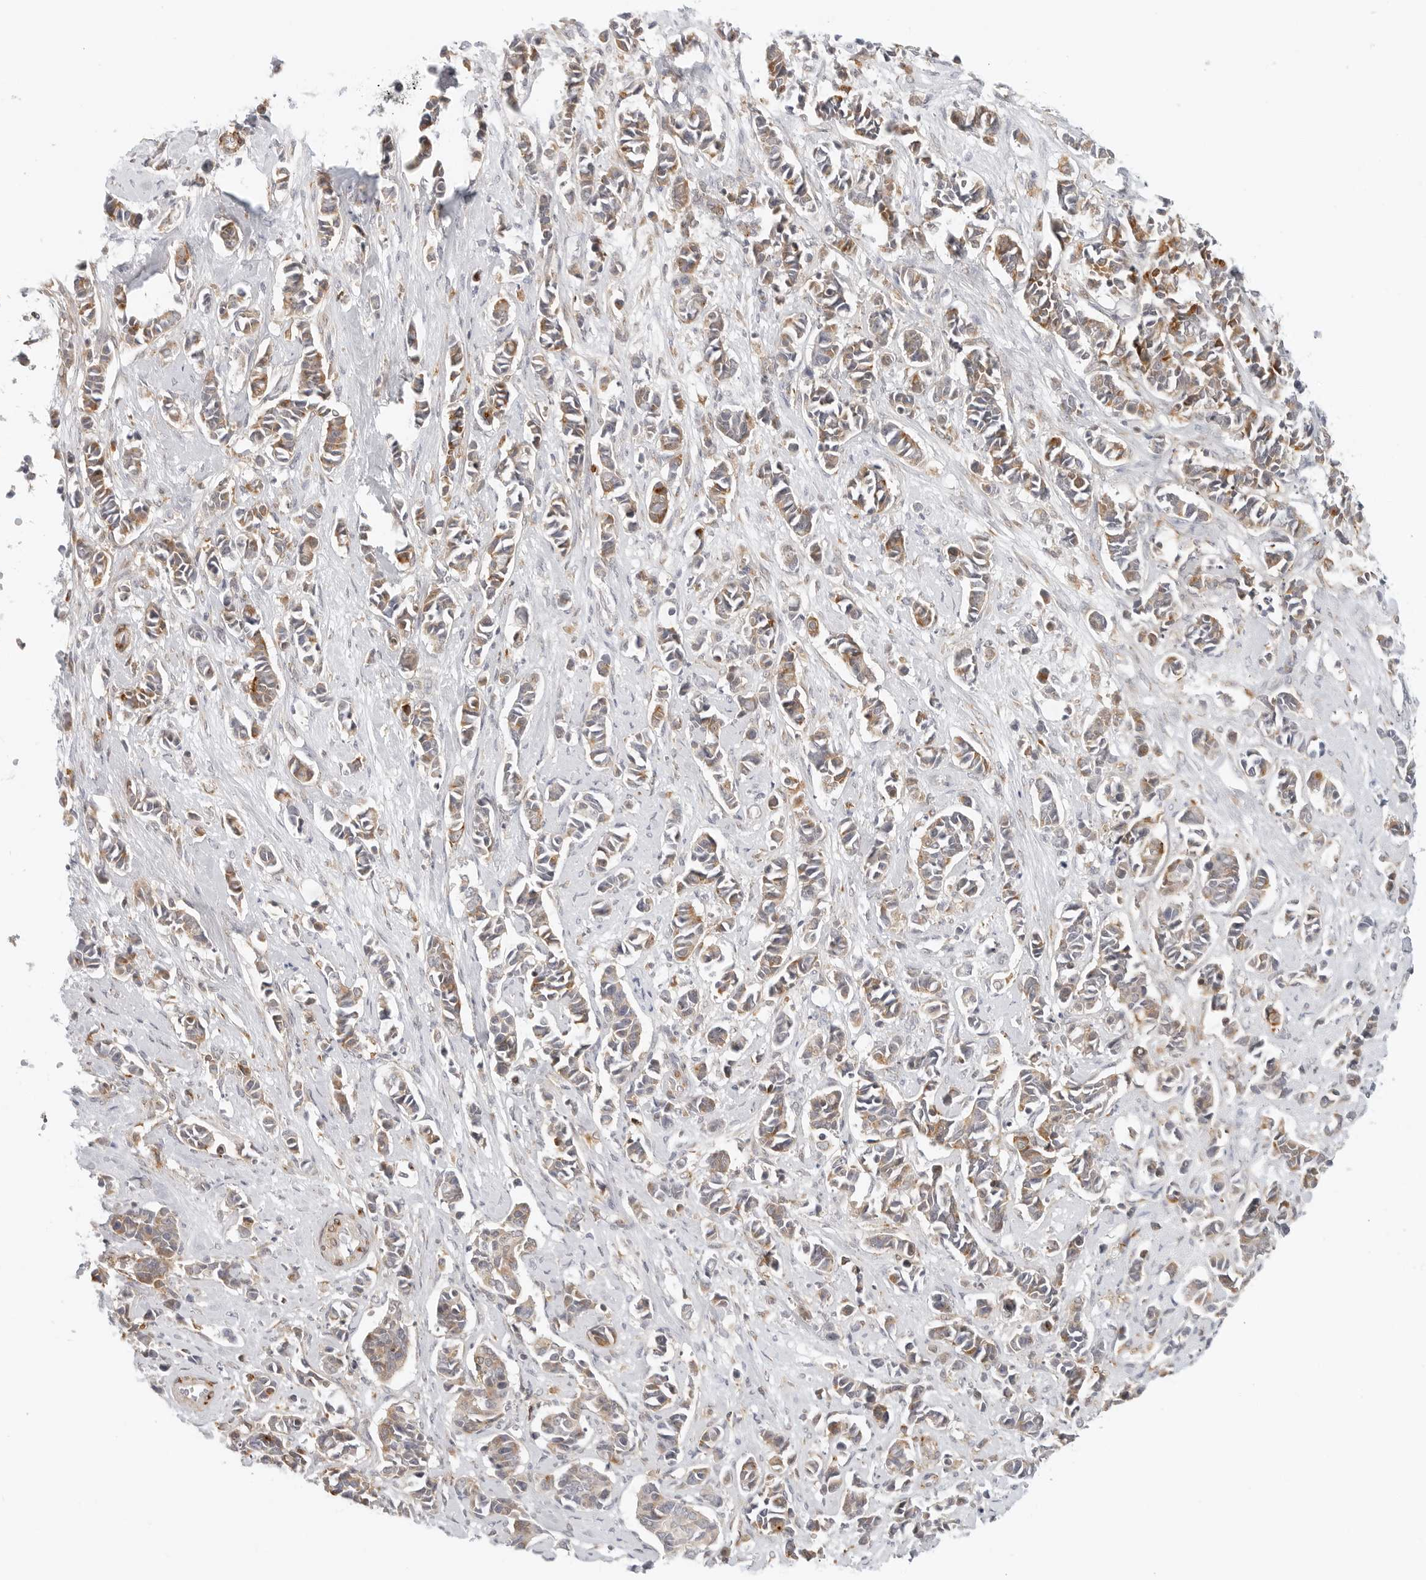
{"staining": {"intensity": "moderate", "quantity": "<25%", "location": "cytoplasmic/membranous"}, "tissue": "cervical cancer", "cell_type": "Tumor cells", "image_type": "cancer", "snomed": [{"axis": "morphology", "description": "Normal tissue, NOS"}, {"axis": "morphology", "description": "Squamous cell carcinoma, NOS"}, {"axis": "topography", "description": "Cervix"}], "caption": "Immunohistochemical staining of cervical cancer demonstrates moderate cytoplasmic/membranous protein positivity in about <25% of tumor cells.", "gene": "C1QTNF1", "patient": {"sex": "female", "age": 35}}